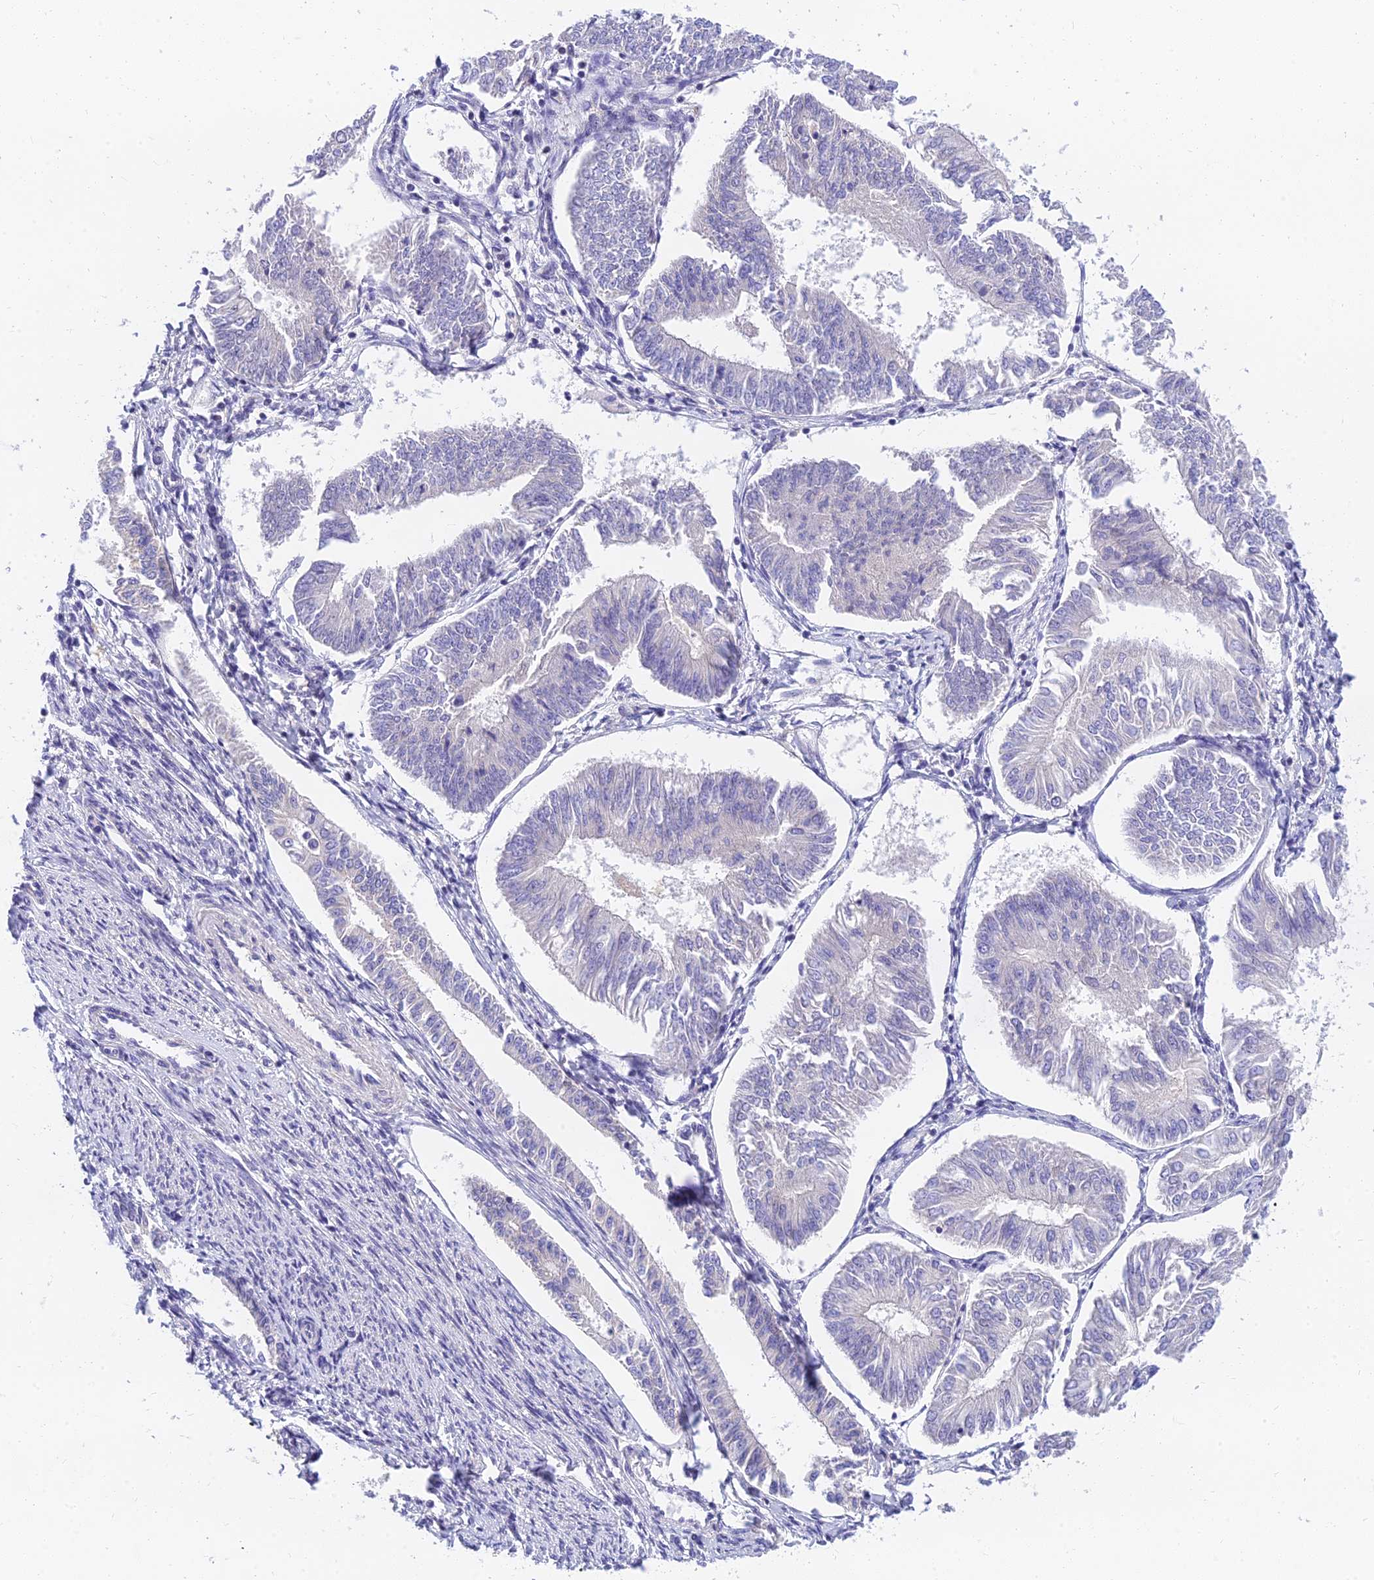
{"staining": {"intensity": "negative", "quantity": "none", "location": "none"}, "tissue": "endometrial cancer", "cell_type": "Tumor cells", "image_type": "cancer", "snomed": [{"axis": "morphology", "description": "Adenocarcinoma, NOS"}, {"axis": "topography", "description": "Endometrium"}], "caption": "High magnification brightfield microscopy of endometrial cancer (adenocarcinoma) stained with DAB (brown) and counterstained with hematoxylin (blue): tumor cells show no significant expression. (Immunohistochemistry (ihc), brightfield microscopy, high magnification).", "gene": "TMEM161B", "patient": {"sex": "female", "age": 58}}